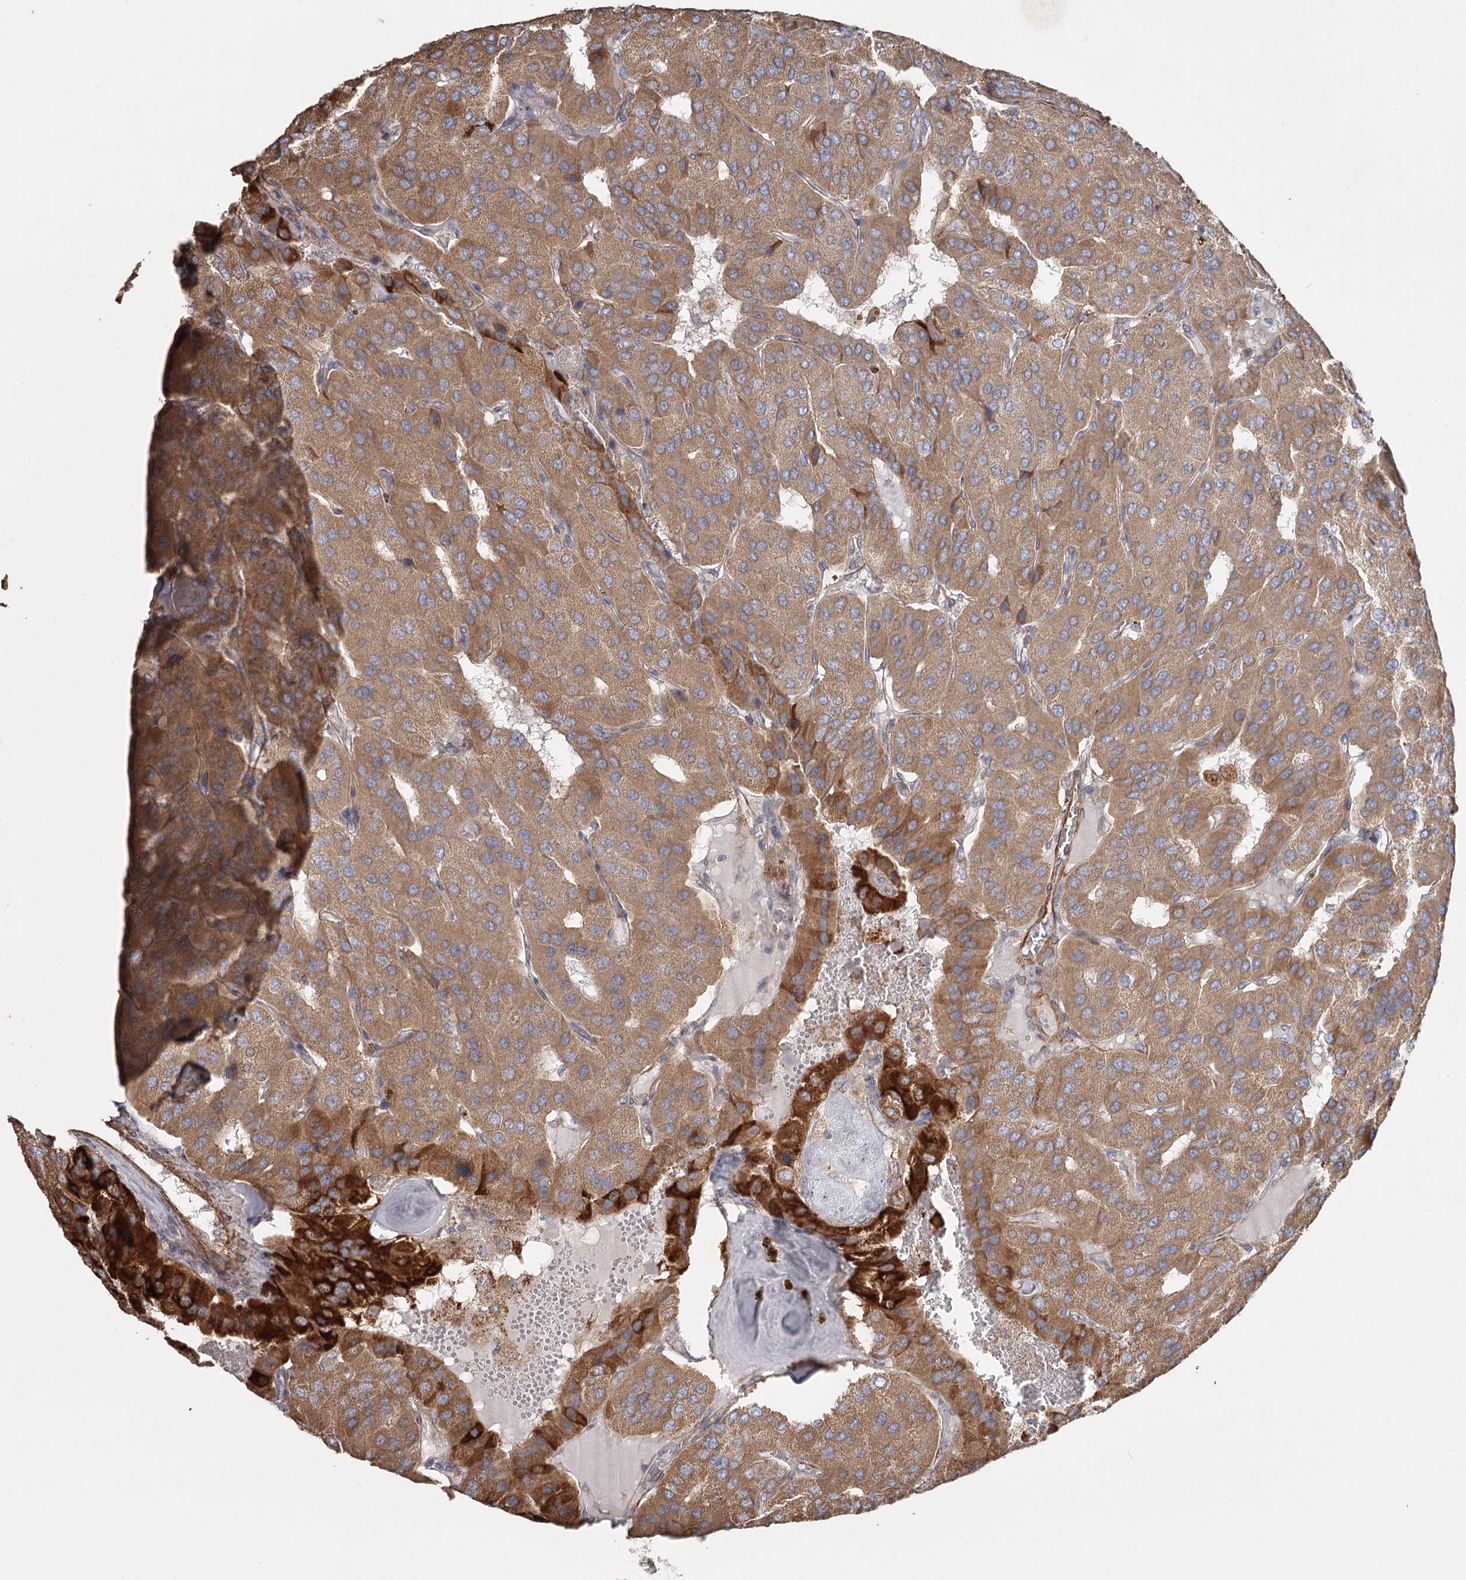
{"staining": {"intensity": "moderate", "quantity": ">75%", "location": "cytoplasmic/membranous"}, "tissue": "parathyroid gland", "cell_type": "Glandular cells", "image_type": "normal", "snomed": [{"axis": "morphology", "description": "Normal tissue, NOS"}, {"axis": "morphology", "description": "Adenoma, NOS"}, {"axis": "topography", "description": "Parathyroid gland"}], "caption": "This micrograph demonstrates immunohistochemistry staining of benign parathyroid gland, with medium moderate cytoplasmic/membranous positivity in approximately >75% of glandular cells.", "gene": "DHRS9", "patient": {"sex": "female", "age": 86}}